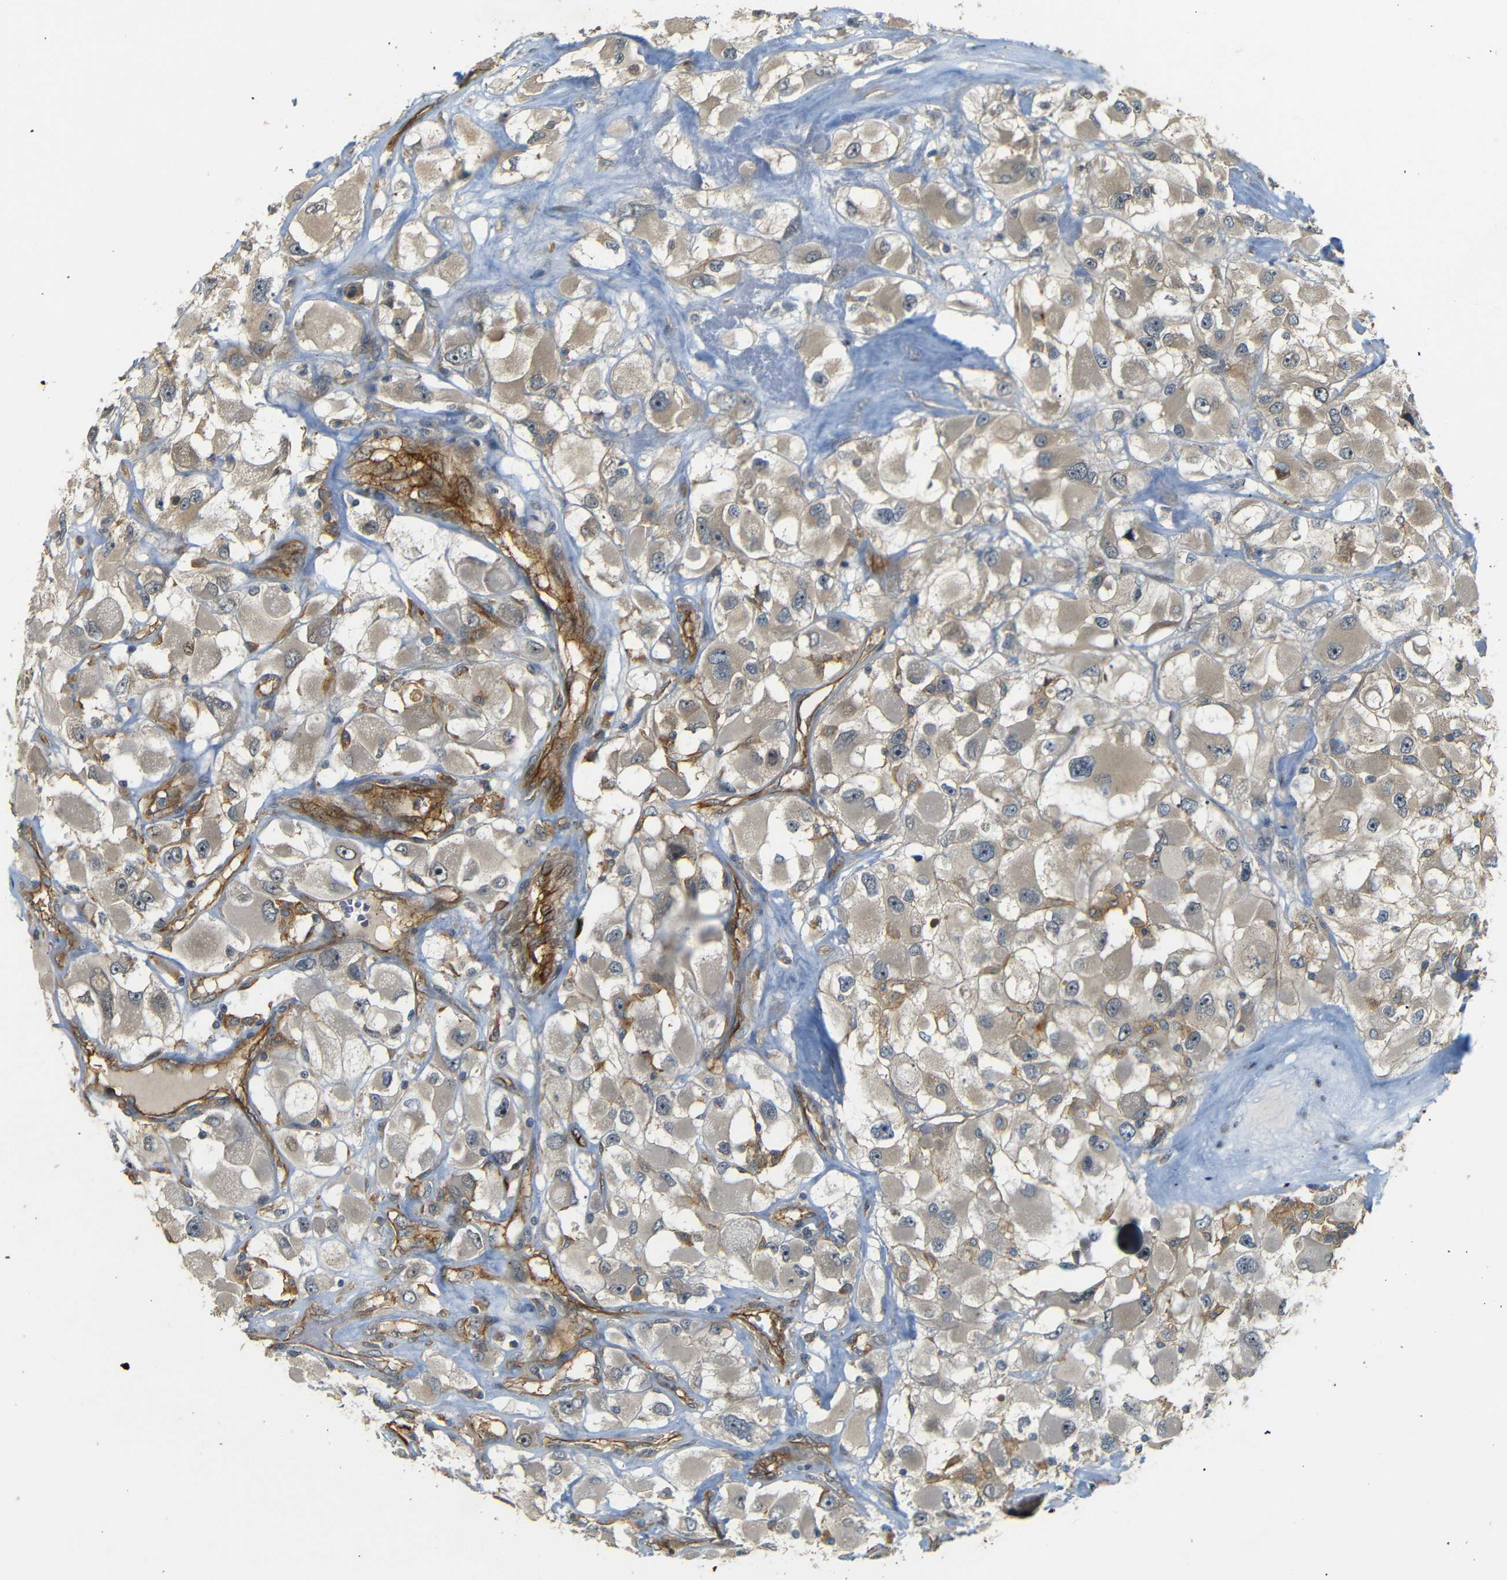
{"staining": {"intensity": "moderate", "quantity": "25%-75%", "location": "cytoplasmic/membranous"}, "tissue": "renal cancer", "cell_type": "Tumor cells", "image_type": "cancer", "snomed": [{"axis": "morphology", "description": "Adenocarcinoma, NOS"}, {"axis": "topography", "description": "Kidney"}], "caption": "High-power microscopy captured an immunohistochemistry (IHC) micrograph of adenocarcinoma (renal), revealing moderate cytoplasmic/membranous positivity in about 25%-75% of tumor cells.", "gene": "RELL1", "patient": {"sex": "female", "age": 52}}